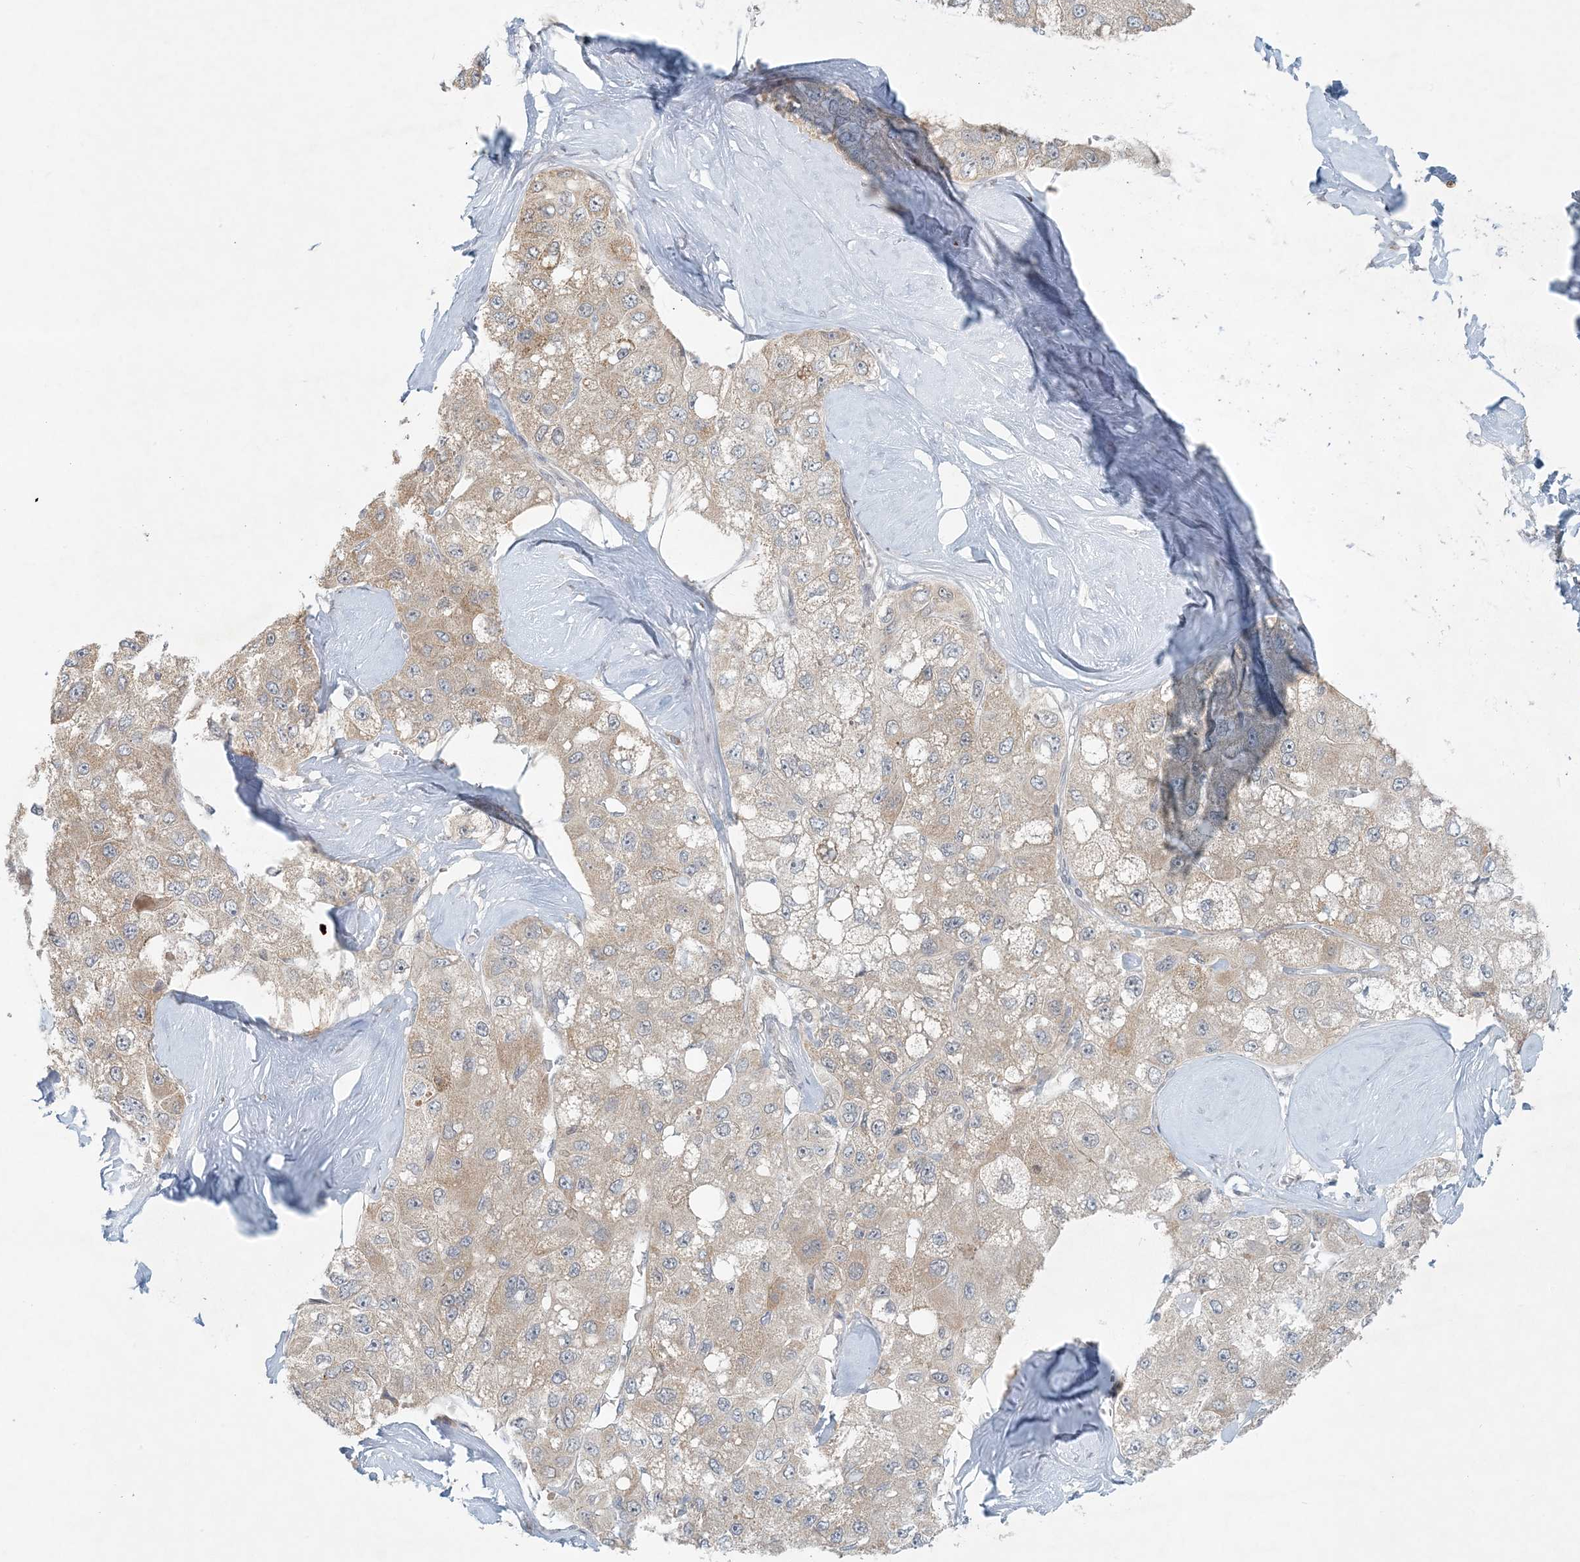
{"staining": {"intensity": "weak", "quantity": "25%-75%", "location": "cytoplasmic/membranous"}, "tissue": "liver cancer", "cell_type": "Tumor cells", "image_type": "cancer", "snomed": [{"axis": "morphology", "description": "Carcinoma, Hepatocellular, NOS"}, {"axis": "topography", "description": "Liver"}], "caption": "IHC (DAB (3,3'-diaminobenzidine)) staining of liver hepatocellular carcinoma reveals weak cytoplasmic/membranous protein positivity in approximately 25%-75% of tumor cells.", "gene": "OBI1", "patient": {"sex": "male", "age": 80}}